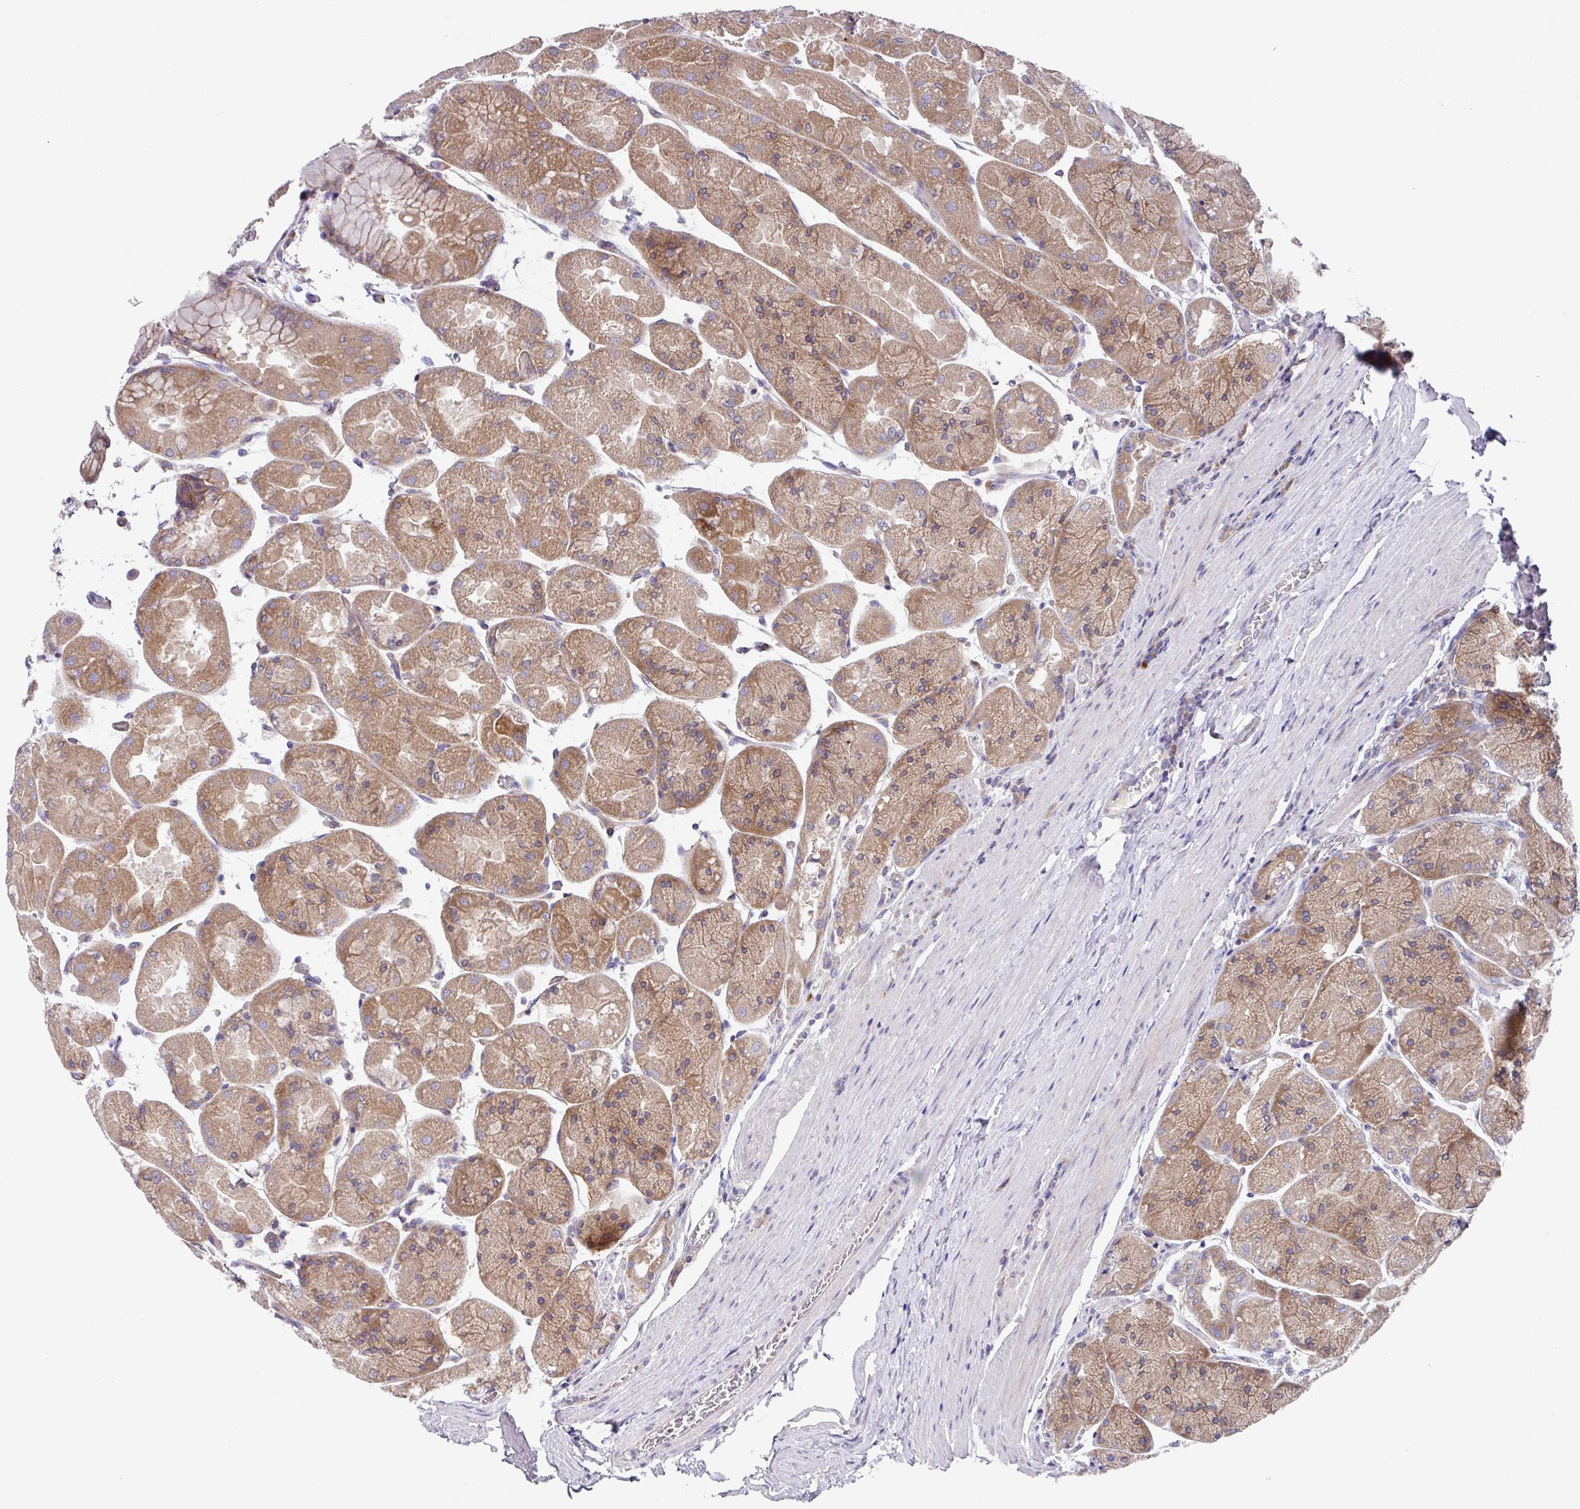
{"staining": {"intensity": "moderate", "quantity": ">75%", "location": "cytoplasmic/membranous"}, "tissue": "stomach", "cell_type": "Glandular cells", "image_type": "normal", "snomed": [{"axis": "morphology", "description": "Normal tissue, NOS"}, {"axis": "topography", "description": "Stomach"}], "caption": "Human stomach stained for a protein (brown) displays moderate cytoplasmic/membranous positive expression in about >75% of glandular cells.", "gene": "EIF4B", "patient": {"sex": "female", "age": 61}}